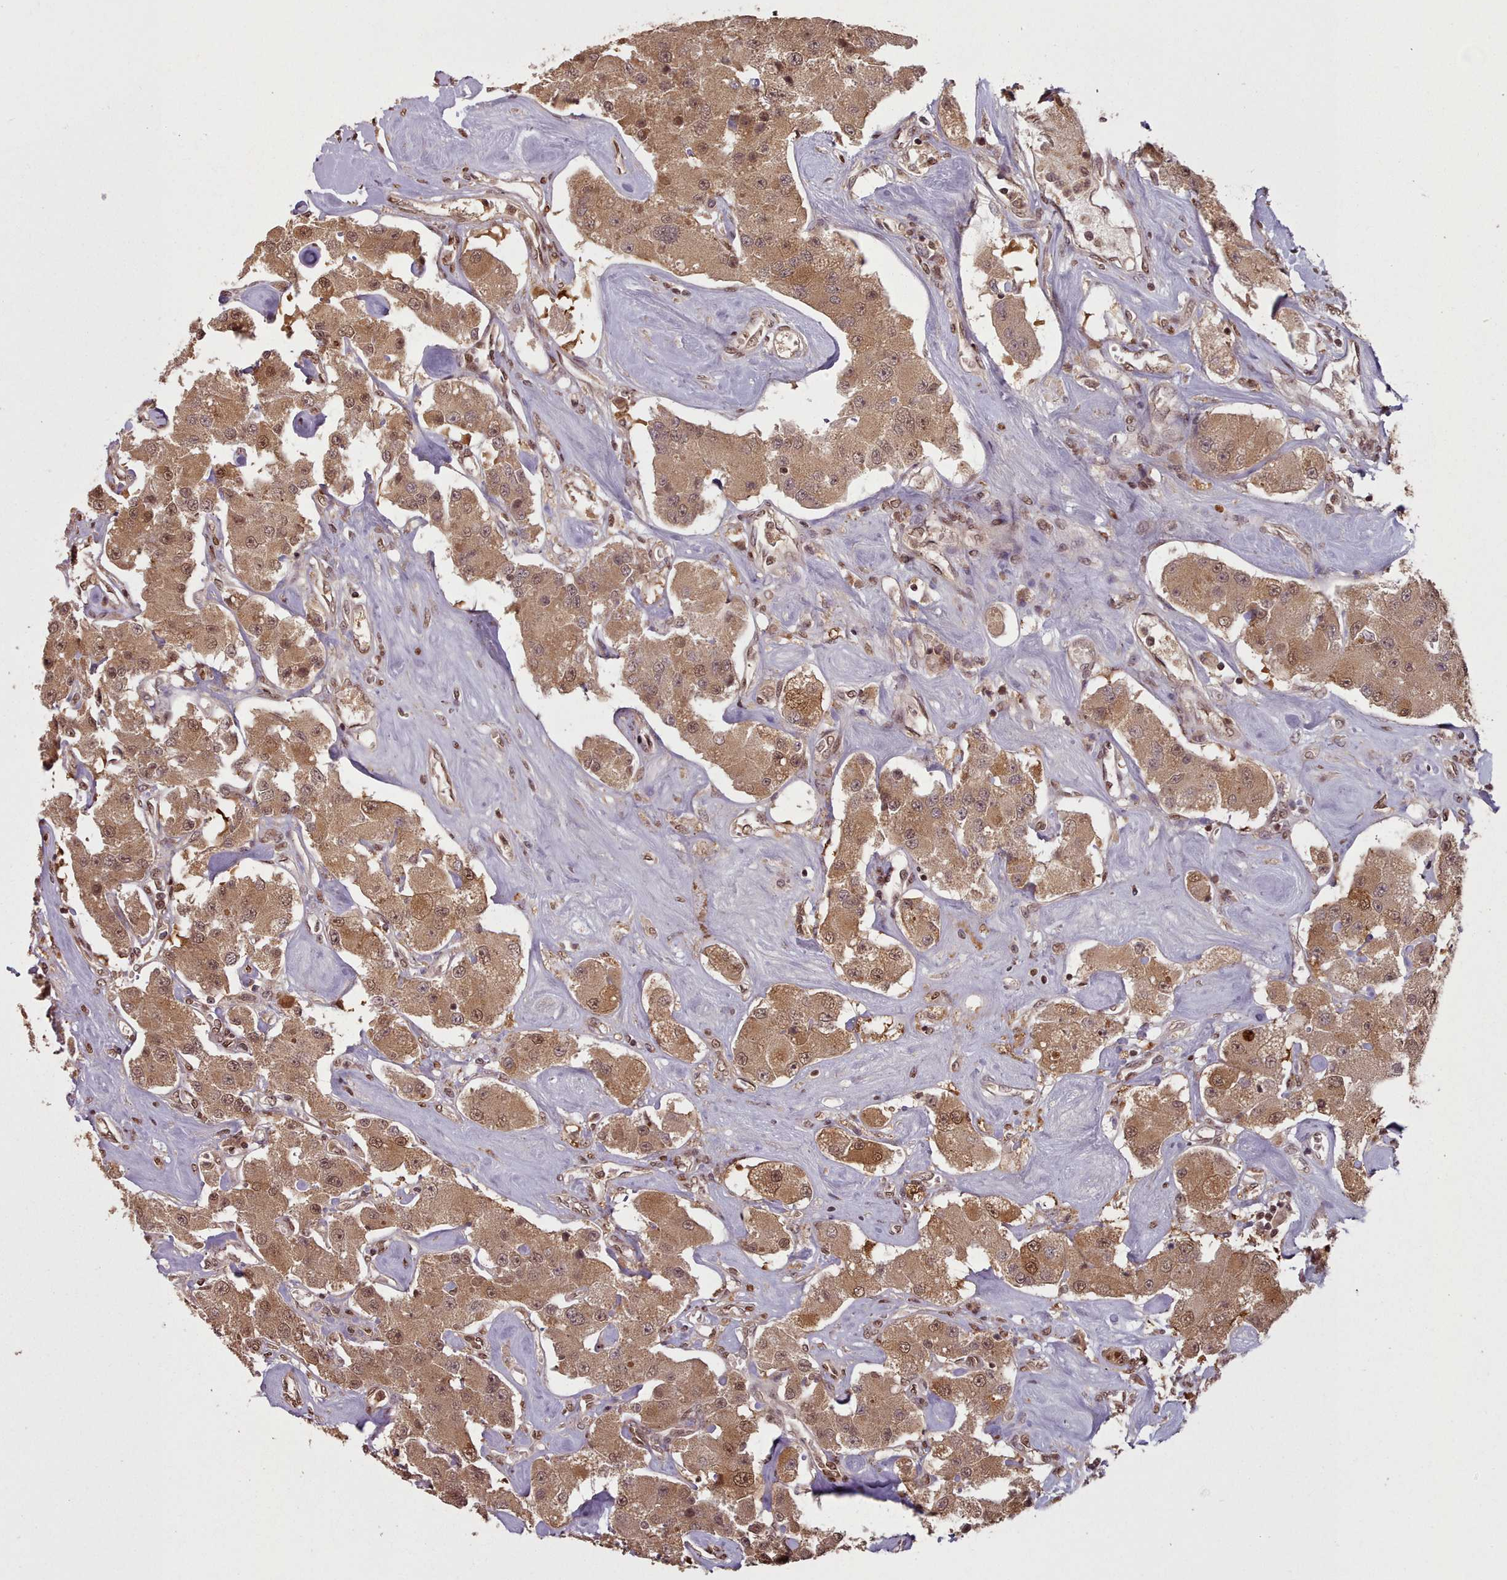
{"staining": {"intensity": "moderate", "quantity": ">75%", "location": "cytoplasmic/membranous,nuclear"}, "tissue": "carcinoid", "cell_type": "Tumor cells", "image_type": "cancer", "snomed": [{"axis": "morphology", "description": "Carcinoid, malignant, NOS"}, {"axis": "topography", "description": "Pancreas"}], "caption": "Tumor cells demonstrate medium levels of moderate cytoplasmic/membranous and nuclear staining in approximately >75% of cells in human malignant carcinoid. (IHC, brightfield microscopy, high magnification).", "gene": "RPS27A", "patient": {"sex": "male", "age": 41}}